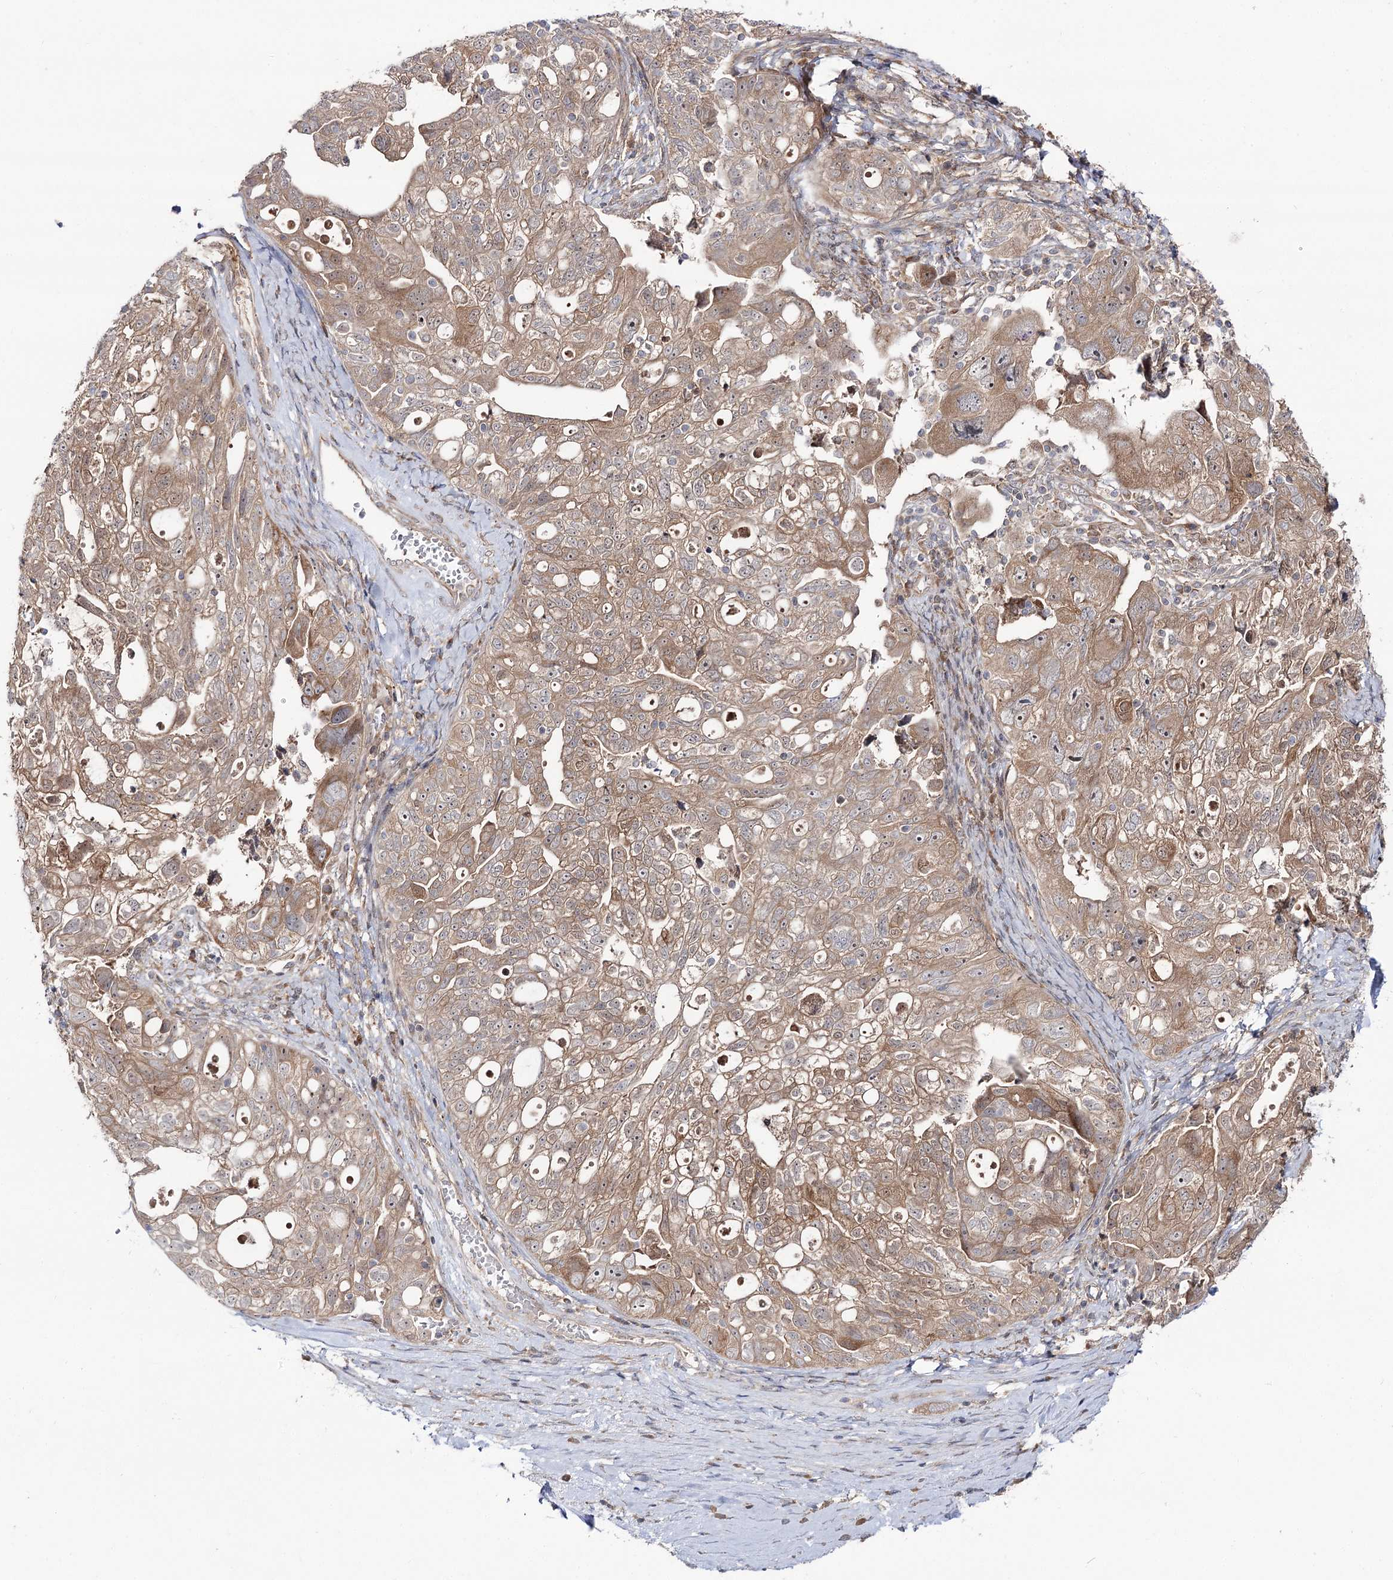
{"staining": {"intensity": "moderate", "quantity": ">75%", "location": "cytoplasmic/membranous"}, "tissue": "ovarian cancer", "cell_type": "Tumor cells", "image_type": "cancer", "snomed": [{"axis": "morphology", "description": "Carcinoma, NOS"}, {"axis": "morphology", "description": "Cystadenocarcinoma, serous, NOS"}, {"axis": "topography", "description": "Ovary"}], "caption": "Immunohistochemical staining of ovarian cancer (carcinoma) shows moderate cytoplasmic/membranous protein staining in approximately >75% of tumor cells. (Brightfield microscopy of DAB IHC at high magnification).", "gene": "C11orf80", "patient": {"sex": "female", "age": 69}}